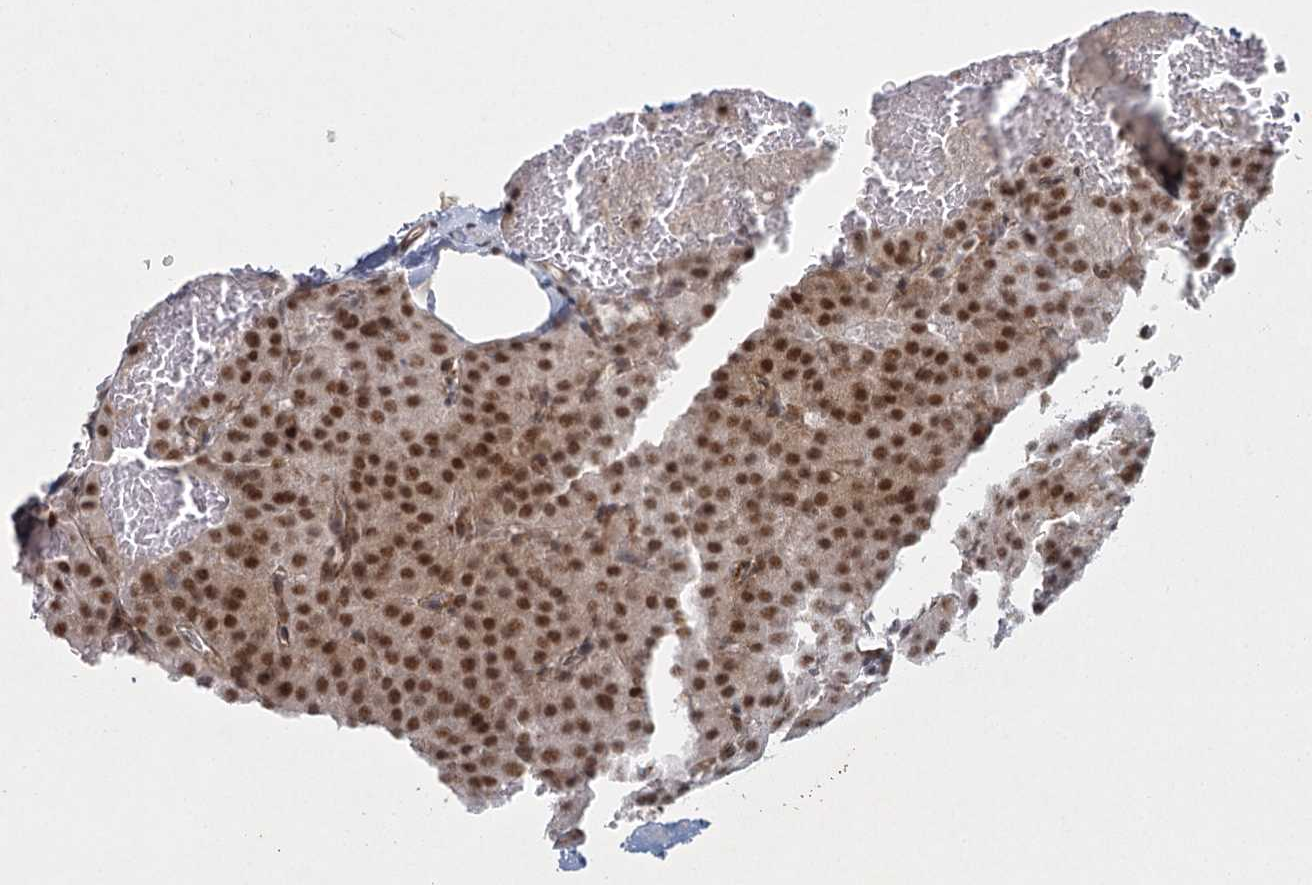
{"staining": {"intensity": "moderate", "quantity": ">75%", "location": "nuclear"}, "tissue": "parathyroid gland", "cell_type": "Glandular cells", "image_type": "normal", "snomed": [{"axis": "morphology", "description": "Normal tissue, NOS"}, {"axis": "morphology", "description": "Adenoma, NOS"}, {"axis": "topography", "description": "Parathyroid gland"}], "caption": "Protein analysis of benign parathyroid gland demonstrates moderate nuclear expression in about >75% of glandular cells. (DAB (3,3'-diaminobenzidine) = brown stain, brightfield microscopy at high magnification).", "gene": "U2SURP", "patient": {"sex": "female", "age": 81}}